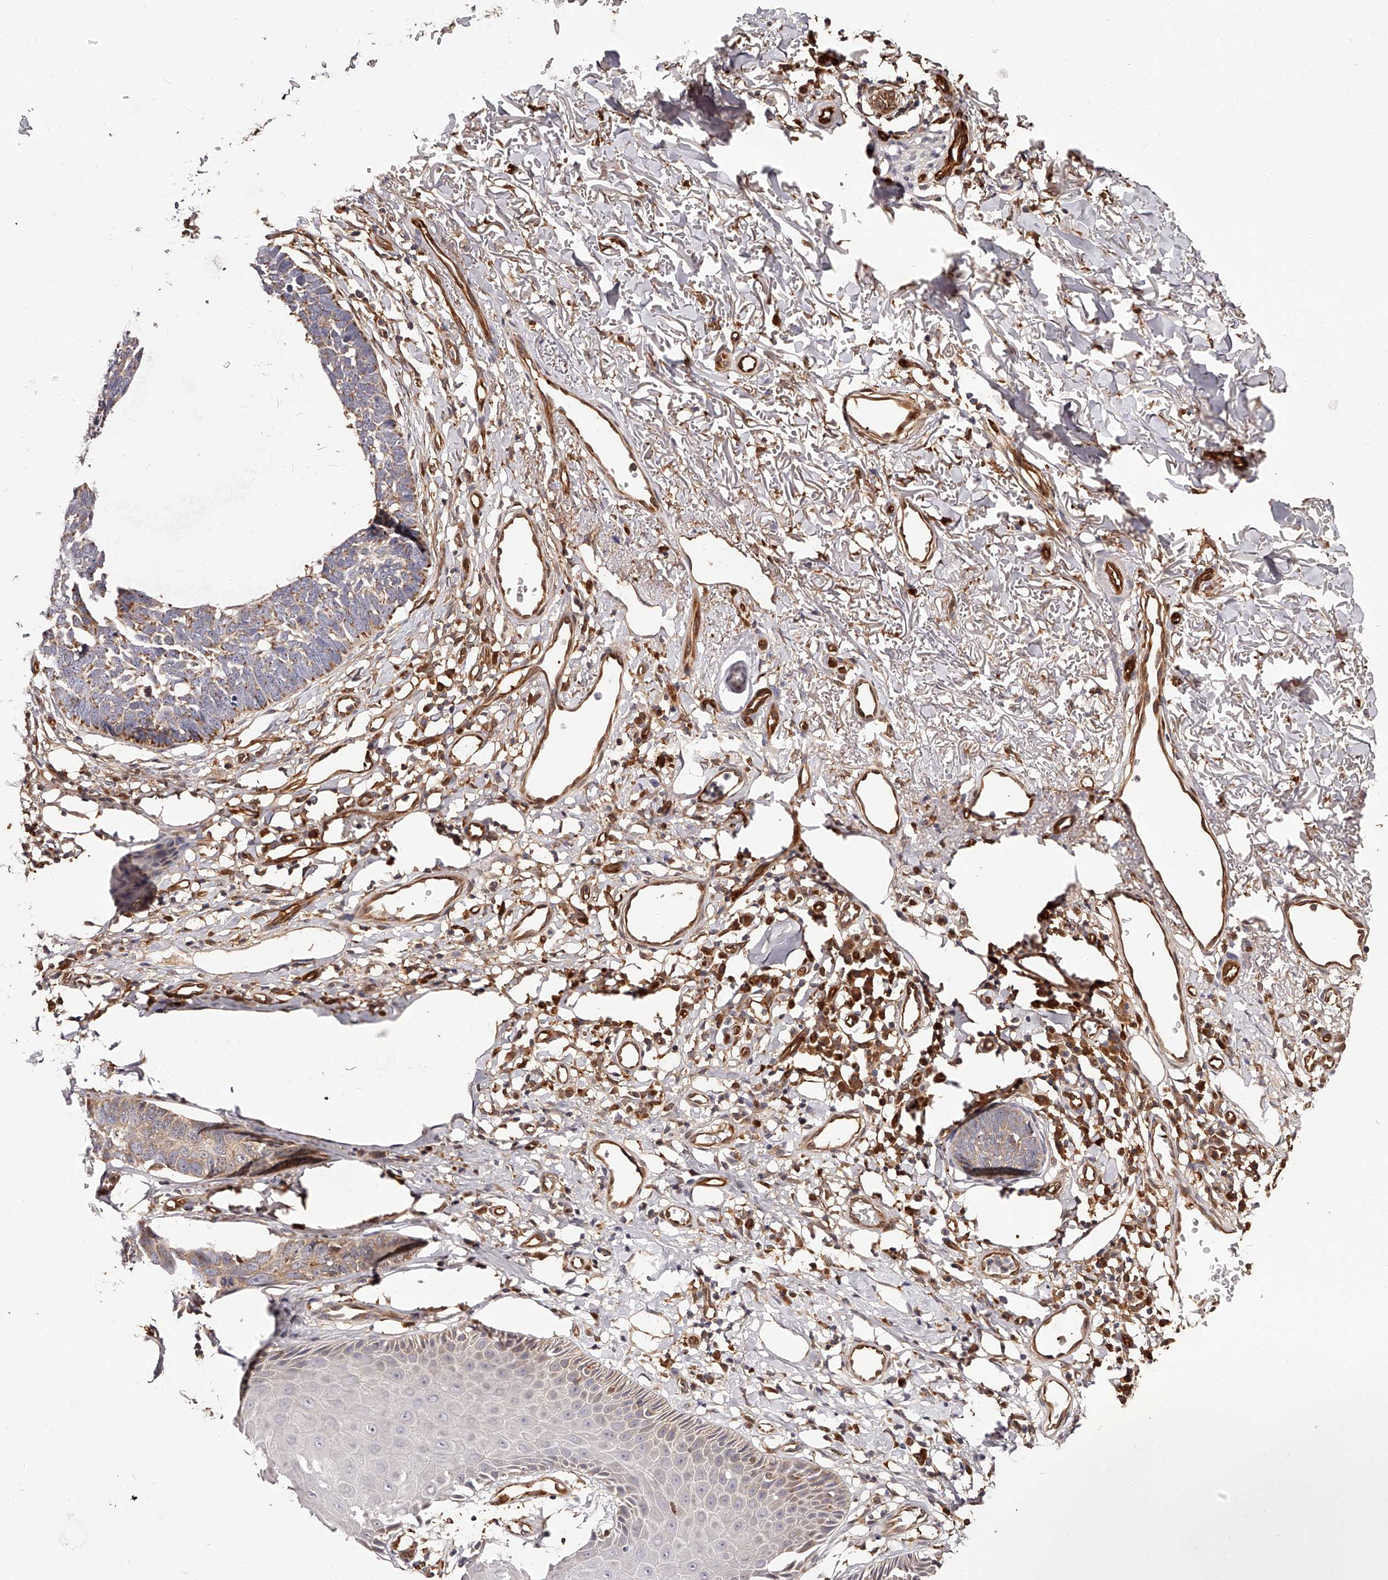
{"staining": {"intensity": "moderate", "quantity": ">75%", "location": "cytoplasmic/membranous"}, "tissue": "skin cancer", "cell_type": "Tumor cells", "image_type": "cancer", "snomed": [{"axis": "morphology", "description": "Normal tissue, NOS"}, {"axis": "morphology", "description": "Basal cell carcinoma"}, {"axis": "topography", "description": "Skin"}], "caption": "Skin cancer (basal cell carcinoma) was stained to show a protein in brown. There is medium levels of moderate cytoplasmic/membranous staining in approximately >75% of tumor cells.", "gene": "LAP3", "patient": {"sex": "male", "age": 77}}